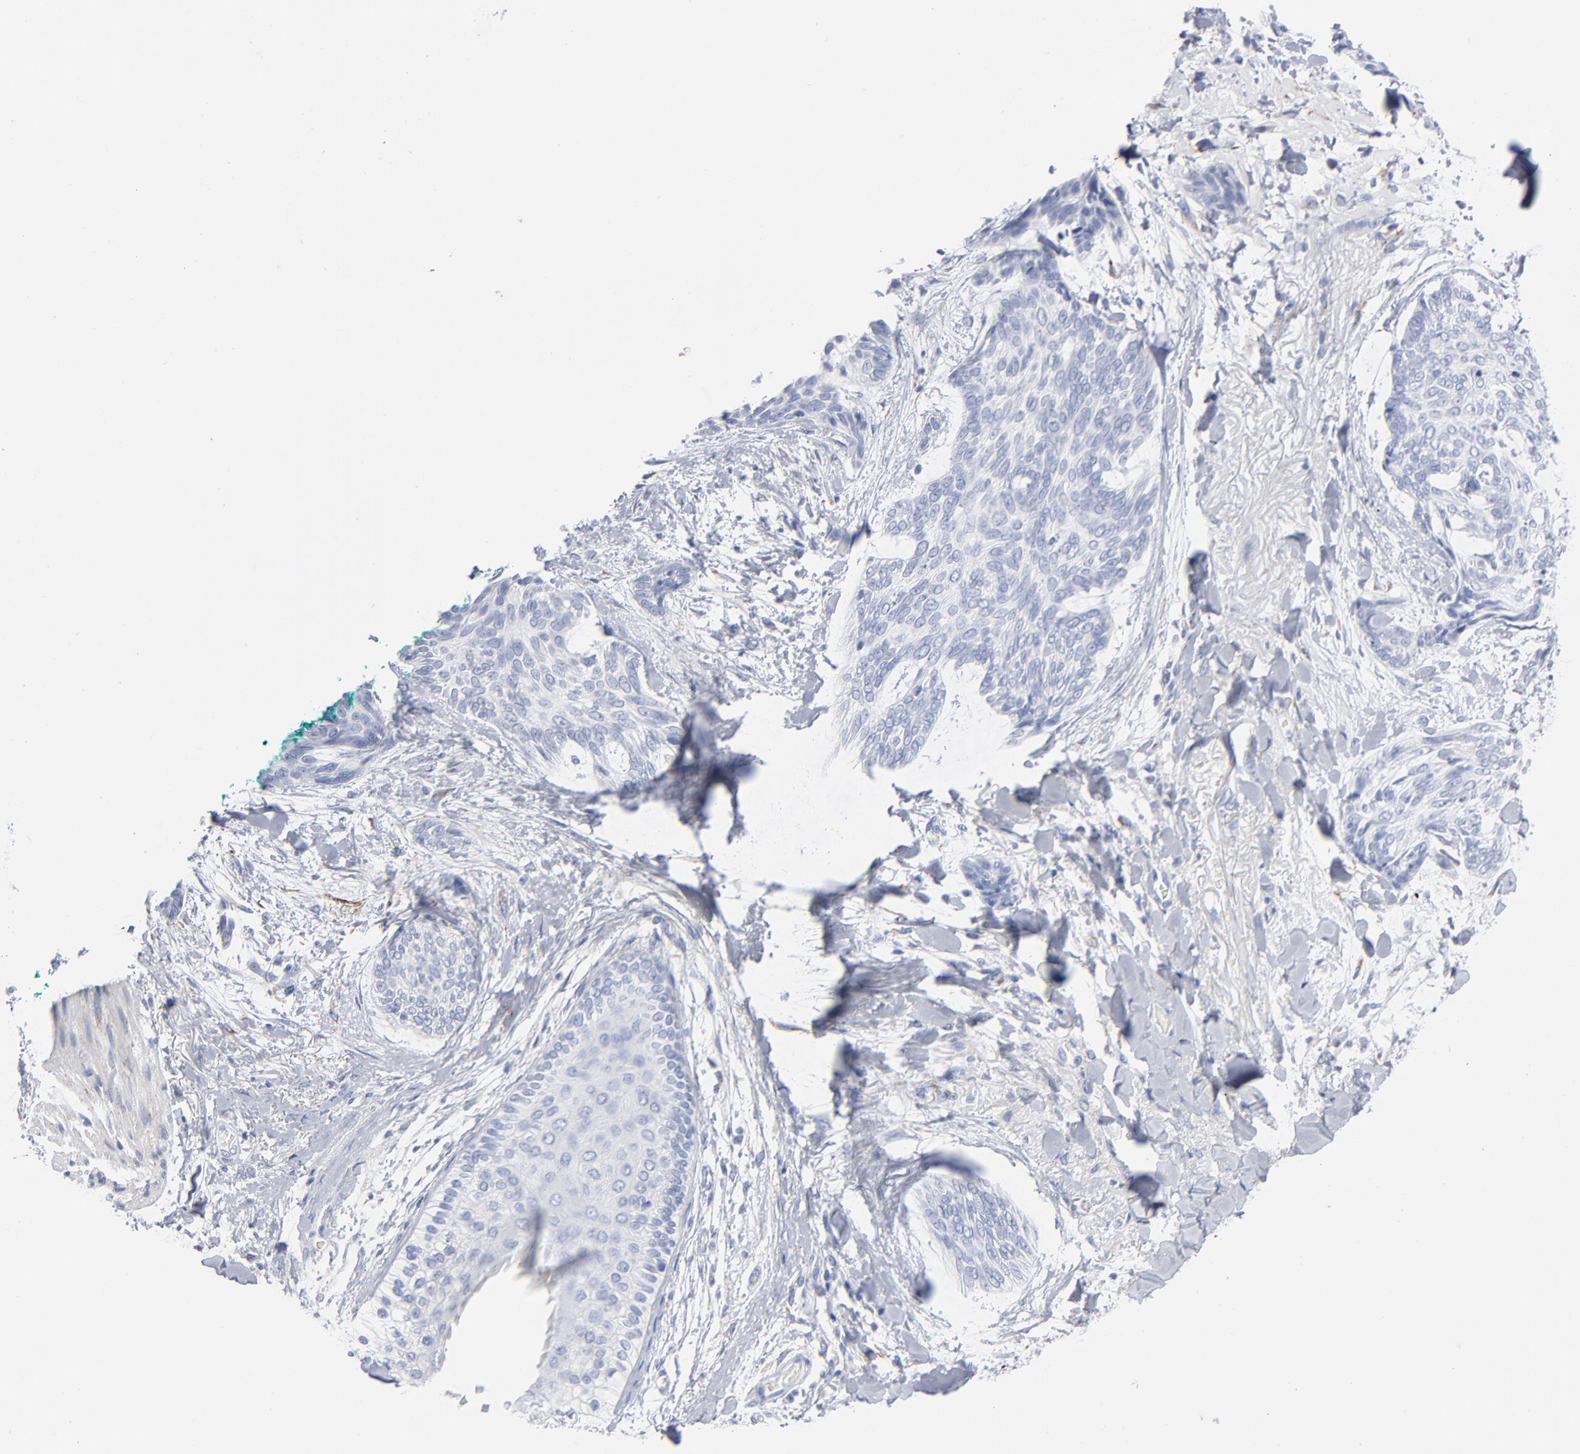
{"staining": {"intensity": "negative", "quantity": "none", "location": "none"}, "tissue": "skin cancer", "cell_type": "Tumor cells", "image_type": "cancer", "snomed": [{"axis": "morphology", "description": "Normal tissue, NOS"}, {"axis": "morphology", "description": "Basal cell carcinoma"}, {"axis": "topography", "description": "Skin"}], "caption": "Skin basal cell carcinoma was stained to show a protein in brown. There is no significant expression in tumor cells.", "gene": "CHCHD10", "patient": {"sex": "female", "age": 71}}